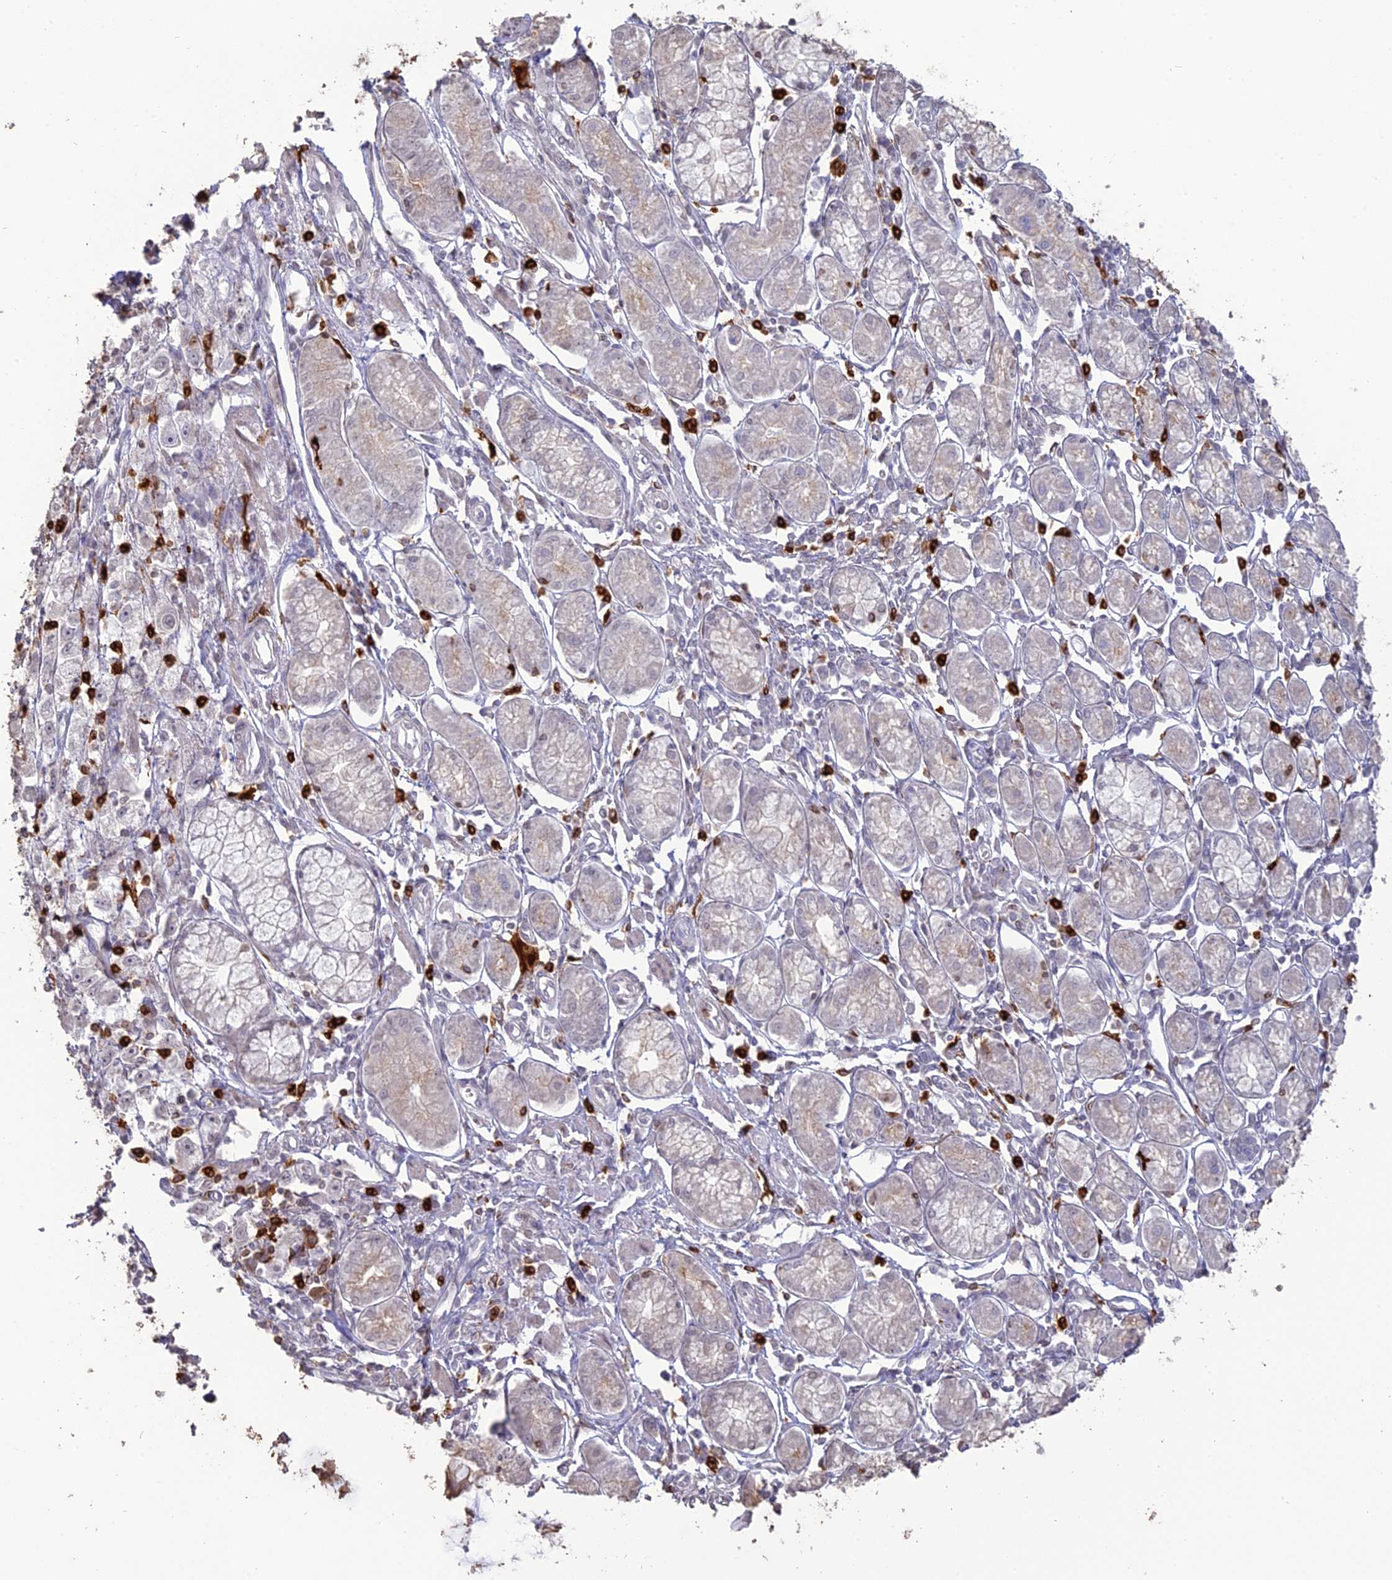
{"staining": {"intensity": "negative", "quantity": "none", "location": "none"}, "tissue": "stomach cancer", "cell_type": "Tumor cells", "image_type": "cancer", "snomed": [{"axis": "morphology", "description": "Adenocarcinoma, NOS"}, {"axis": "topography", "description": "Stomach"}], "caption": "This image is of stomach adenocarcinoma stained with IHC to label a protein in brown with the nuclei are counter-stained blue. There is no positivity in tumor cells. The staining is performed using DAB brown chromogen with nuclei counter-stained in using hematoxylin.", "gene": "APOBR", "patient": {"sex": "female", "age": 59}}